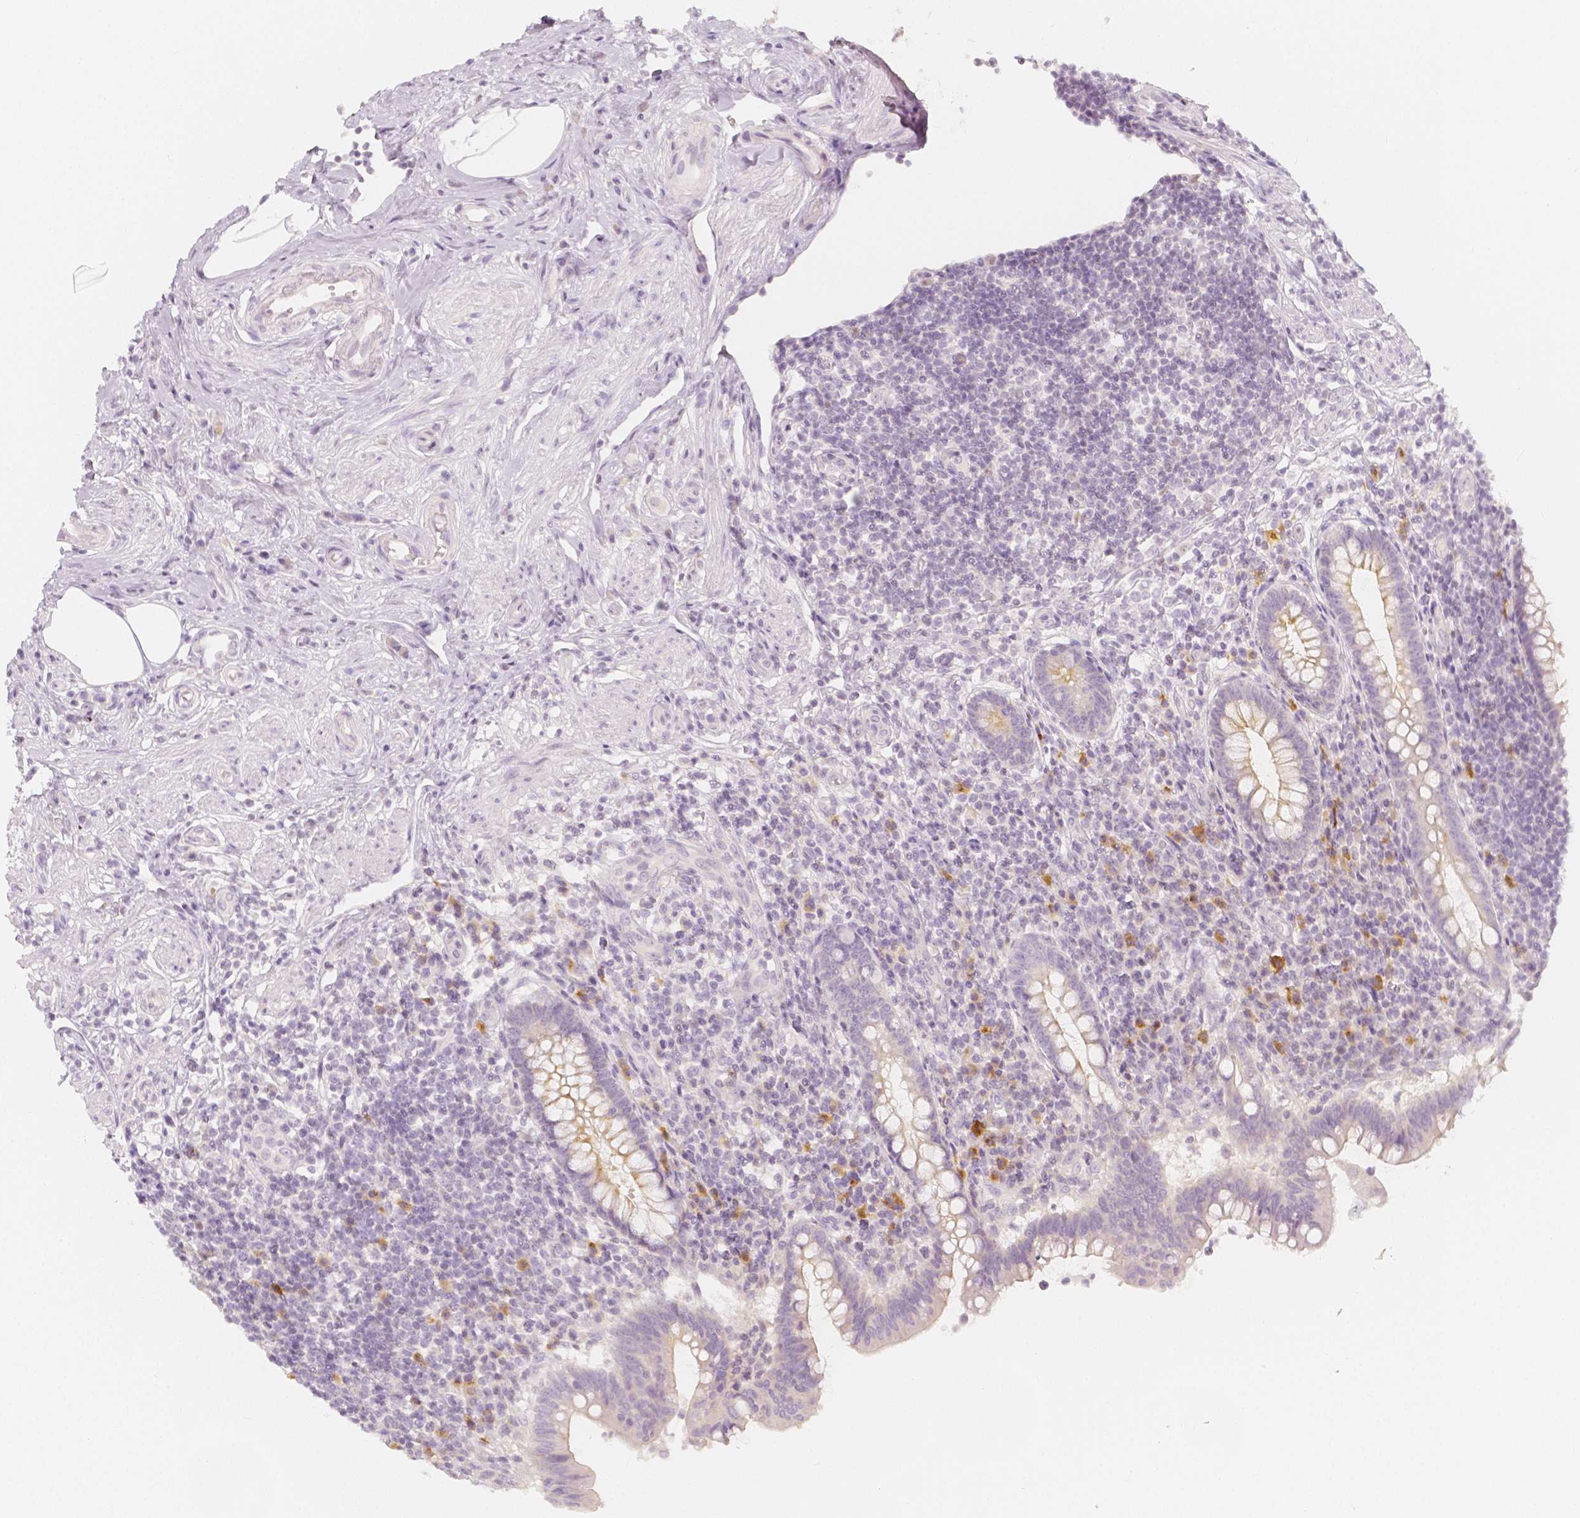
{"staining": {"intensity": "weak", "quantity": "<25%", "location": "cytoplasmic/membranous"}, "tissue": "appendix", "cell_type": "Glandular cells", "image_type": "normal", "snomed": [{"axis": "morphology", "description": "Normal tissue, NOS"}, {"axis": "topography", "description": "Appendix"}], "caption": "This is an IHC image of unremarkable appendix. There is no expression in glandular cells.", "gene": "BATF", "patient": {"sex": "female", "age": 56}}